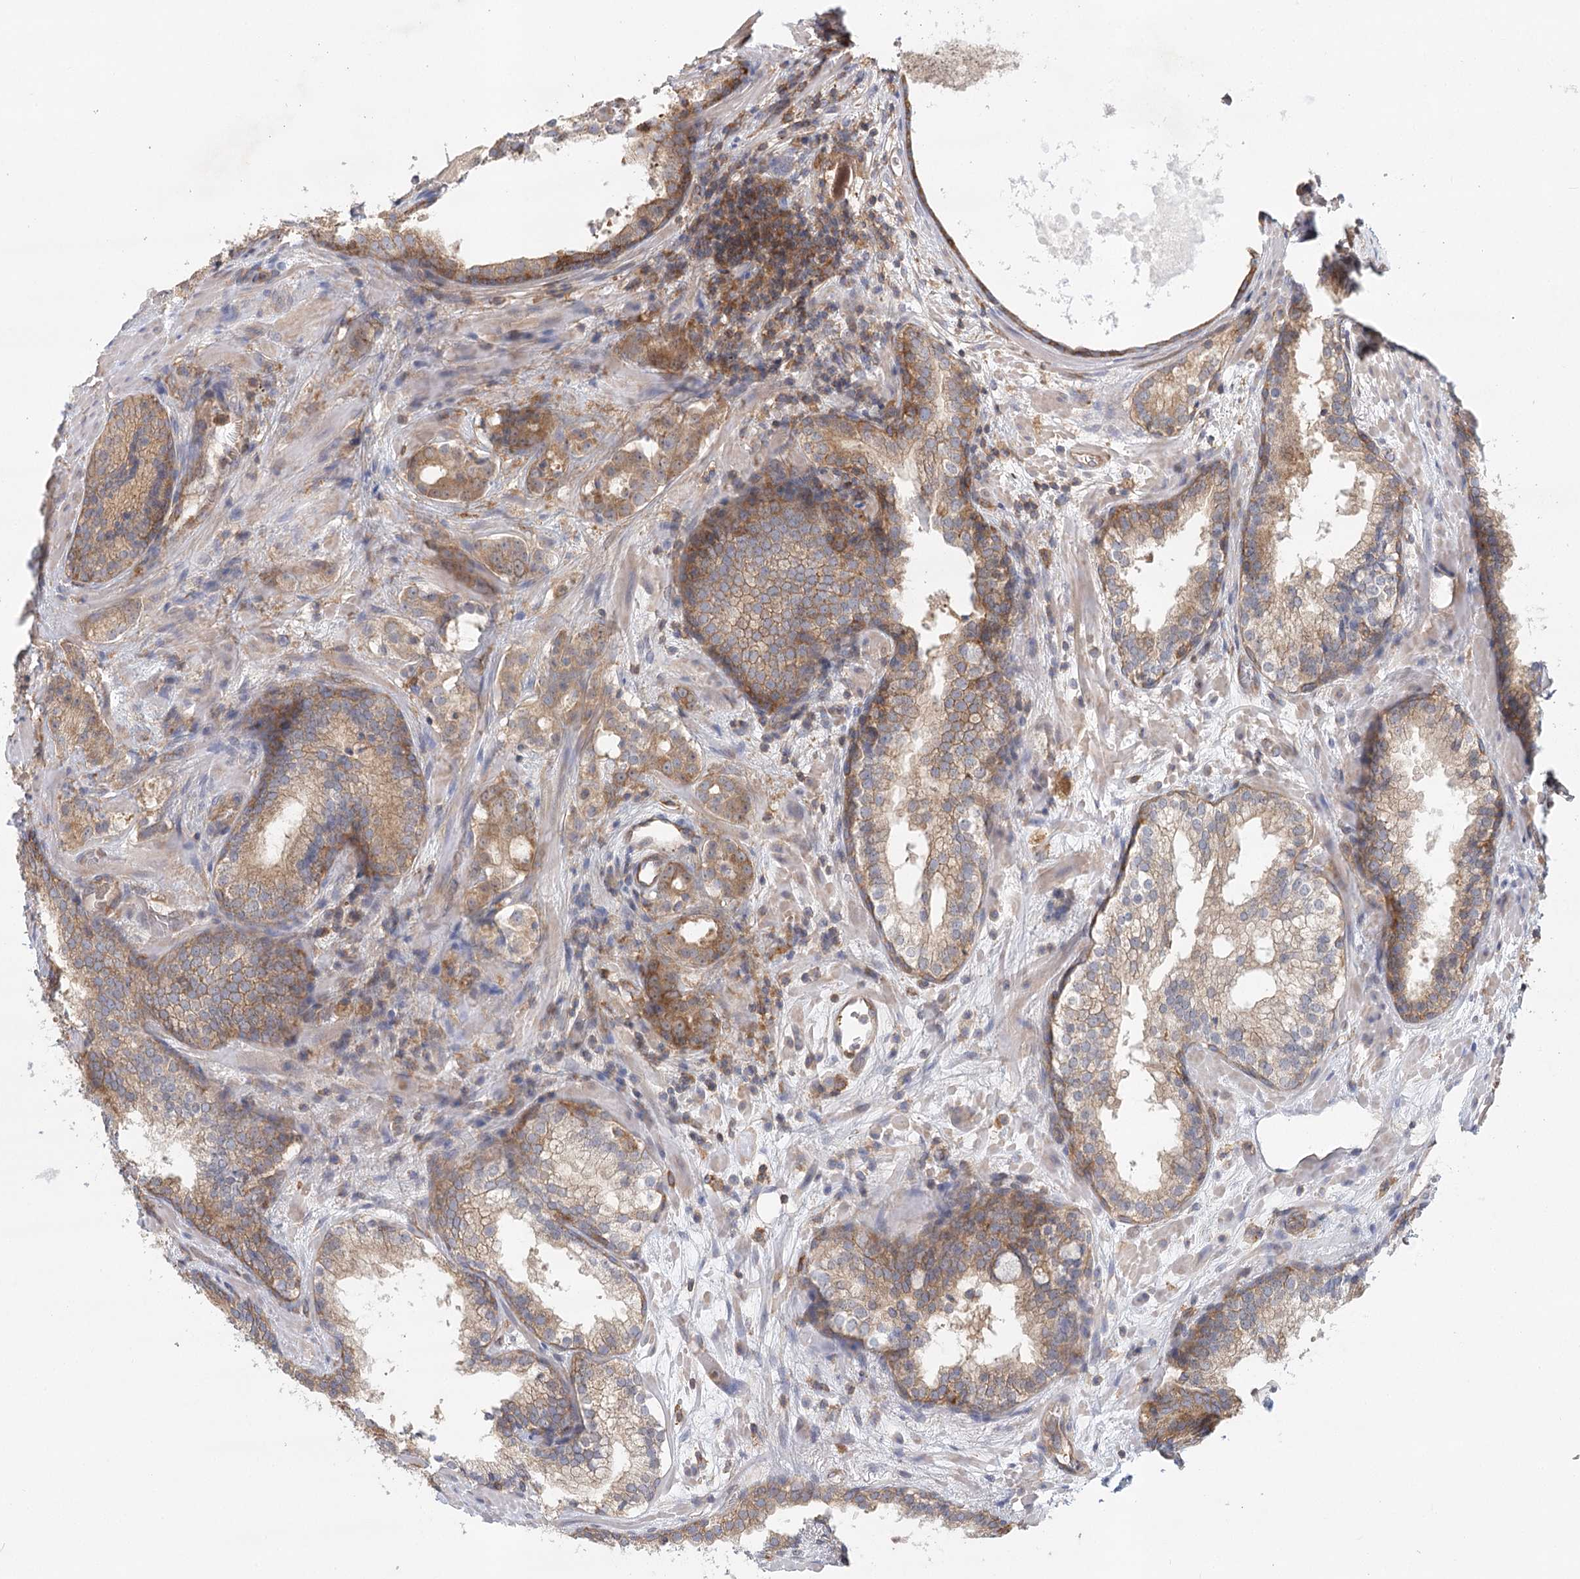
{"staining": {"intensity": "moderate", "quantity": ">75%", "location": "cytoplasmic/membranous"}, "tissue": "prostate cancer", "cell_type": "Tumor cells", "image_type": "cancer", "snomed": [{"axis": "morphology", "description": "Adenocarcinoma, High grade"}, {"axis": "topography", "description": "Prostate"}], "caption": "Protein analysis of prostate high-grade adenocarcinoma tissue reveals moderate cytoplasmic/membranous expression in about >75% of tumor cells. The protein is stained brown, and the nuclei are stained in blue (DAB (3,3'-diaminobenzidine) IHC with brightfield microscopy, high magnification).", "gene": "UMPS", "patient": {"sex": "male", "age": 57}}